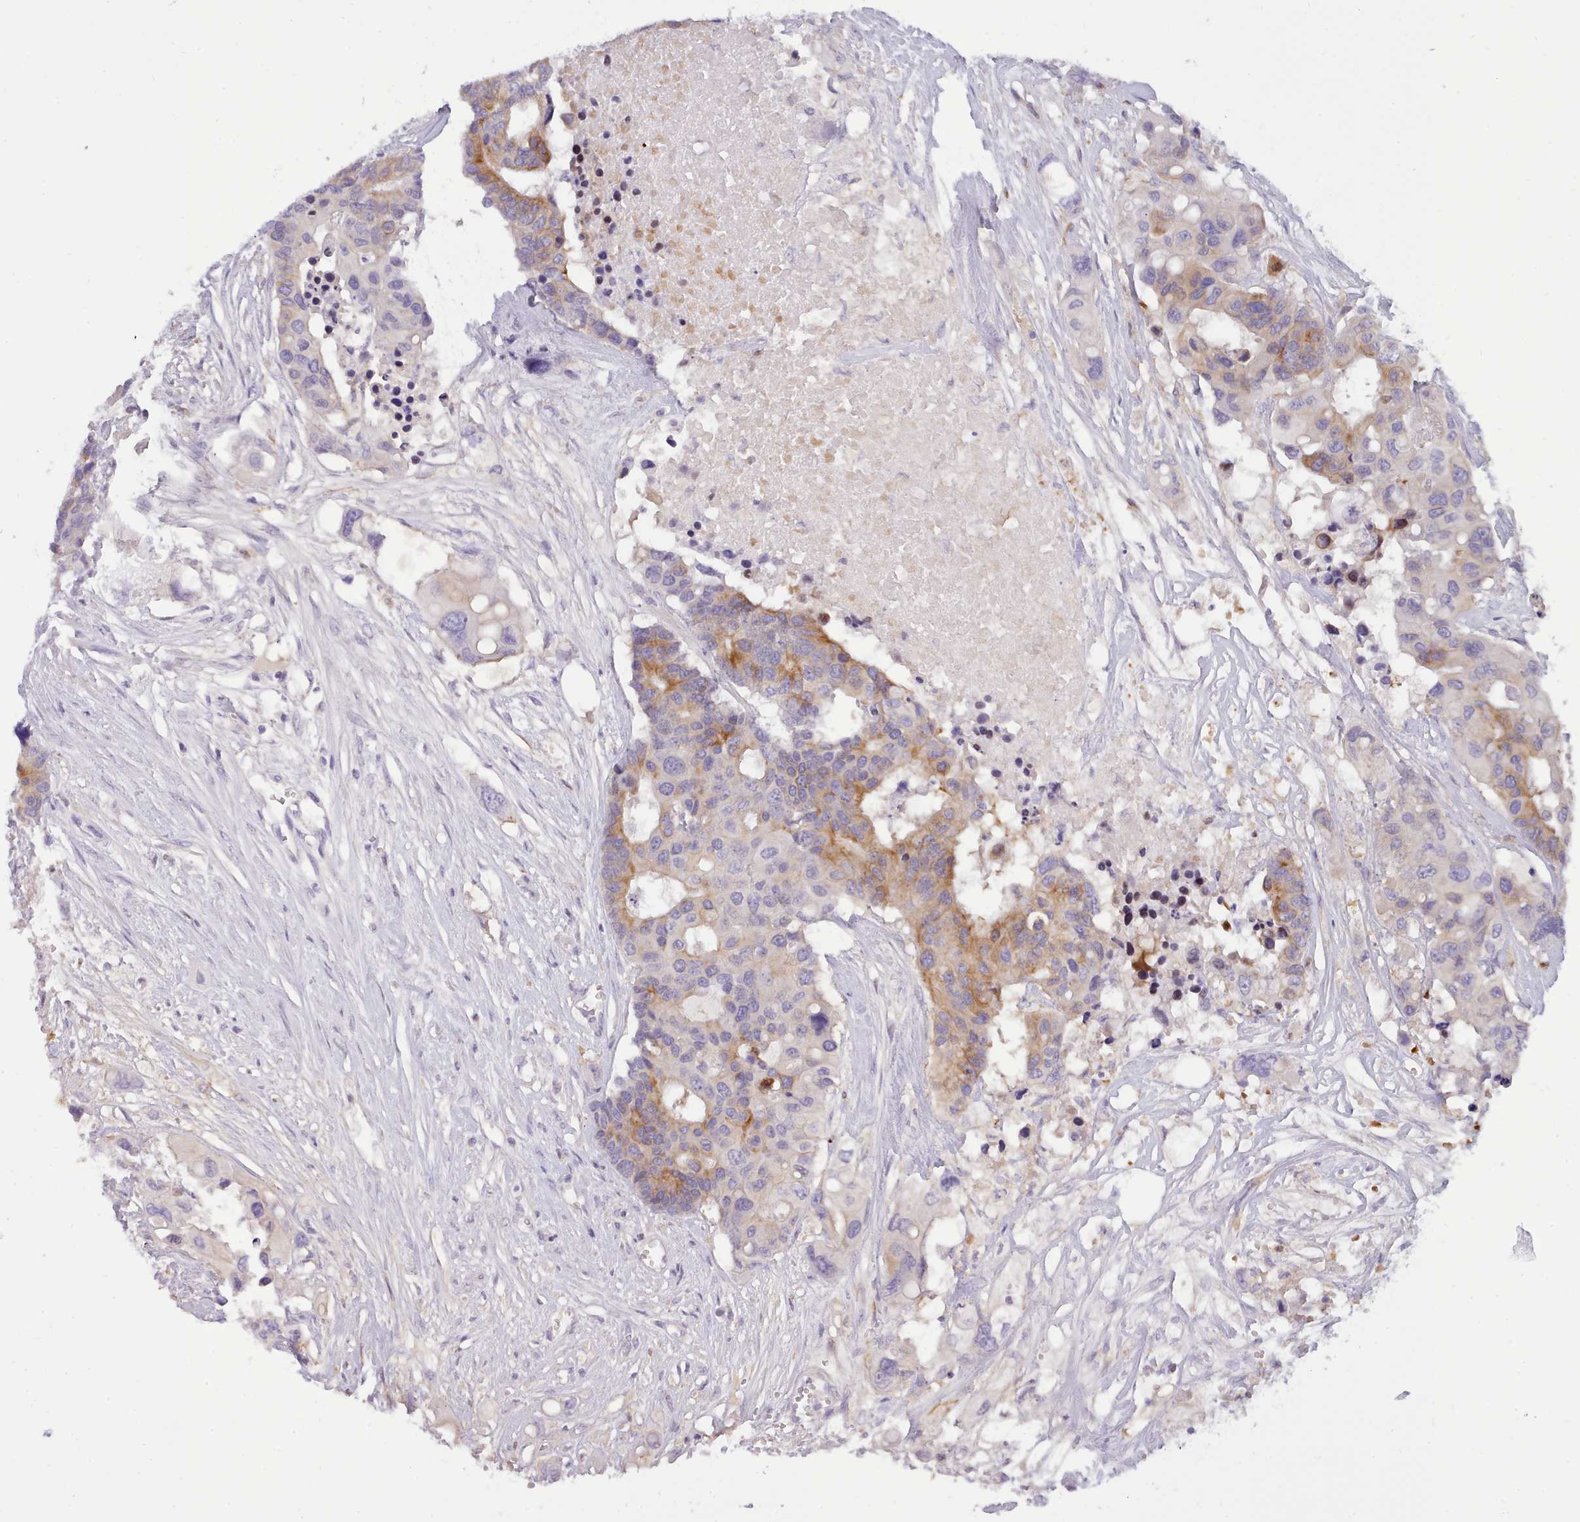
{"staining": {"intensity": "moderate", "quantity": "25%-75%", "location": "cytoplasmic/membranous"}, "tissue": "colorectal cancer", "cell_type": "Tumor cells", "image_type": "cancer", "snomed": [{"axis": "morphology", "description": "Adenocarcinoma, NOS"}, {"axis": "topography", "description": "Colon"}], "caption": "Tumor cells display moderate cytoplasmic/membranous expression in approximately 25%-75% of cells in colorectal cancer (adenocarcinoma). (IHC, brightfield microscopy, high magnification).", "gene": "CYP2A13", "patient": {"sex": "male", "age": 77}}